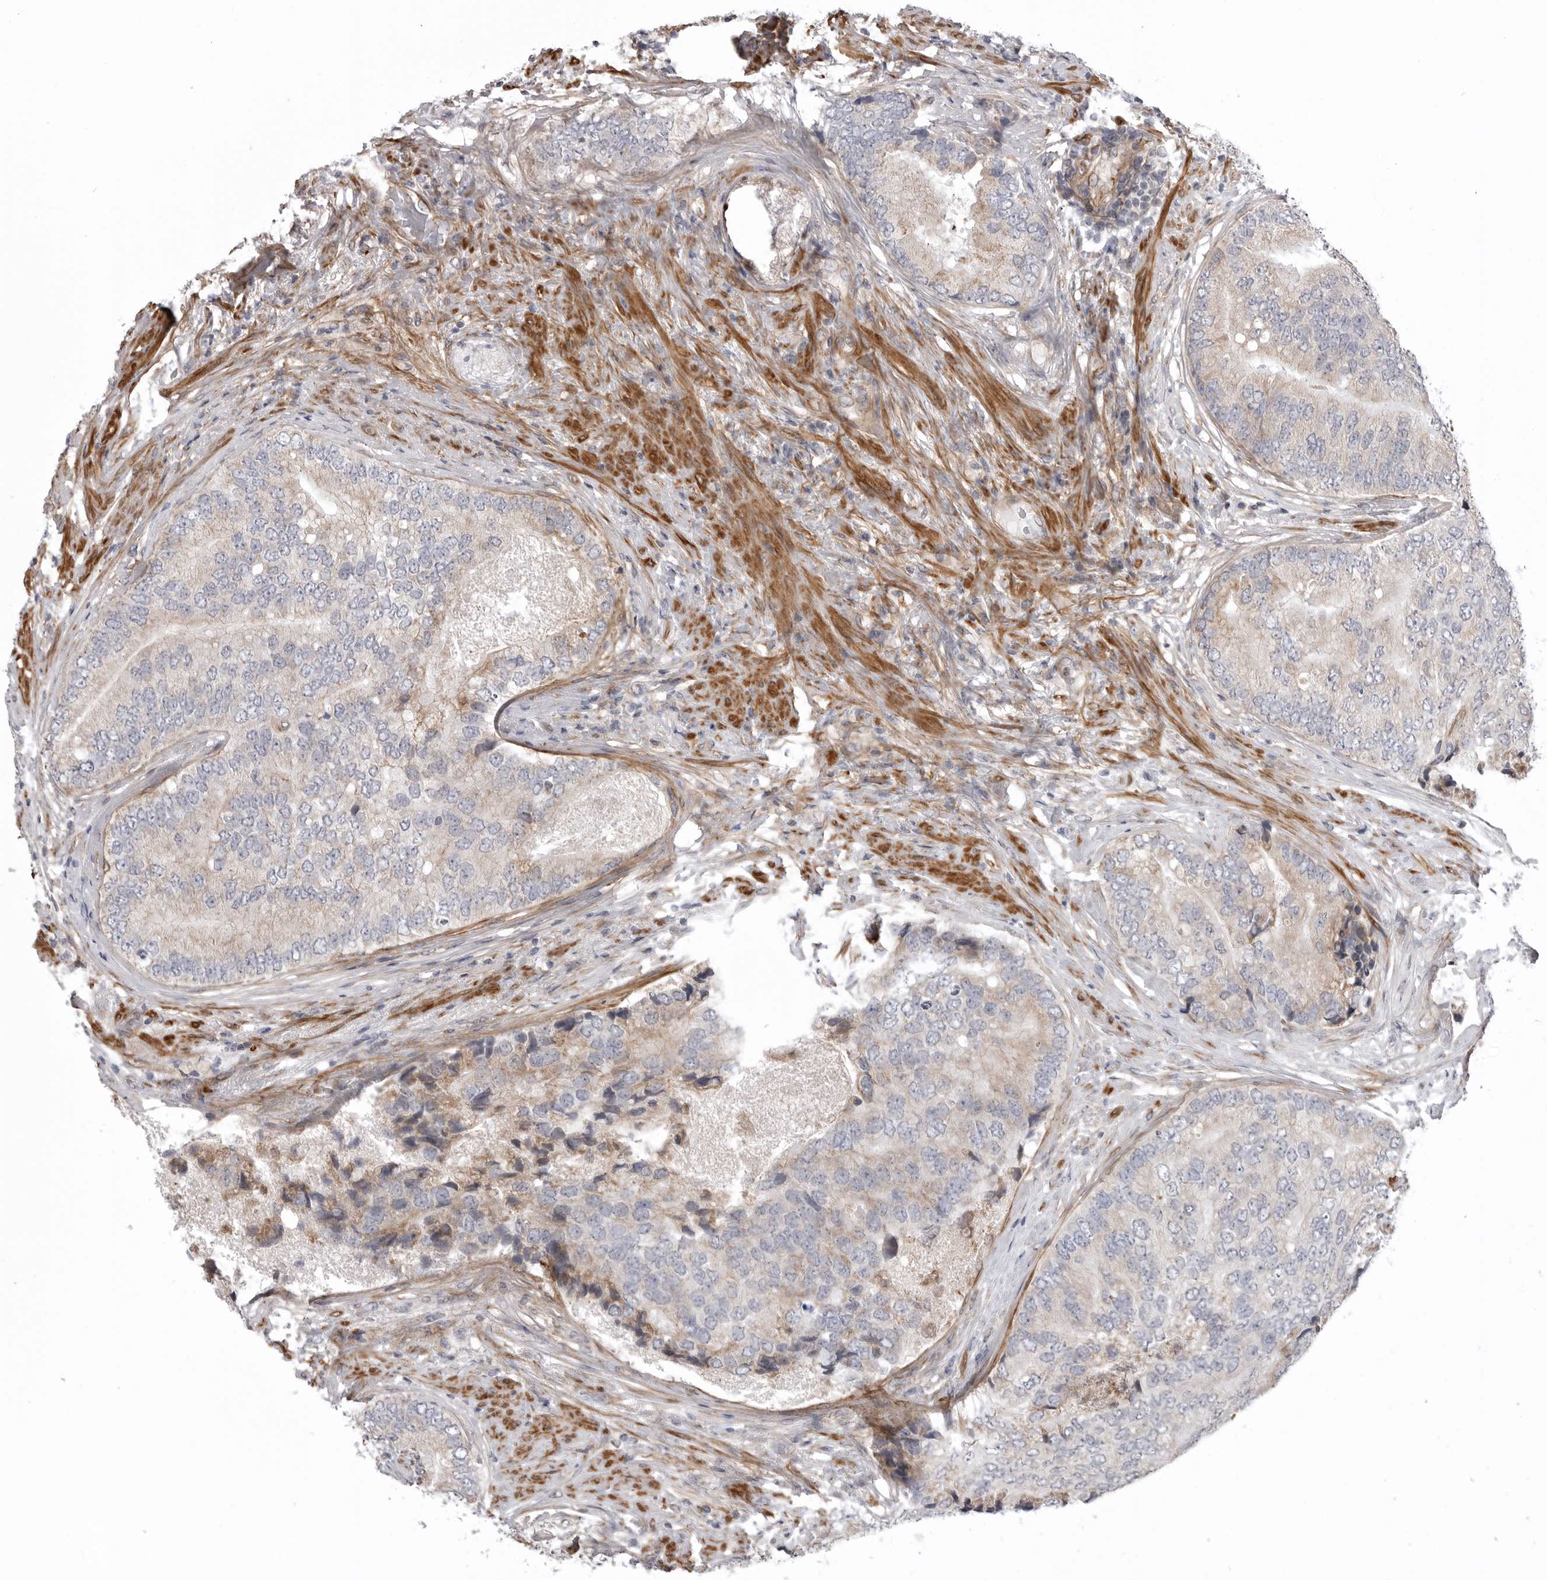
{"staining": {"intensity": "moderate", "quantity": "25%-75%", "location": "cytoplasmic/membranous"}, "tissue": "prostate cancer", "cell_type": "Tumor cells", "image_type": "cancer", "snomed": [{"axis": "morphology", "description": "Adenocarcinoma, High grade"}, {"axis": "topography", "description": "Prostate"}], "caption": "Tumor cells demonstrate medium levels of moderate cytoplasmic/membranous staining in approximately 25%-75% of cells in human prostate cancer (high-grade adenocarcinoma).", "gene": "SCP2", "patient": {"sex": "male", "age": 70}}